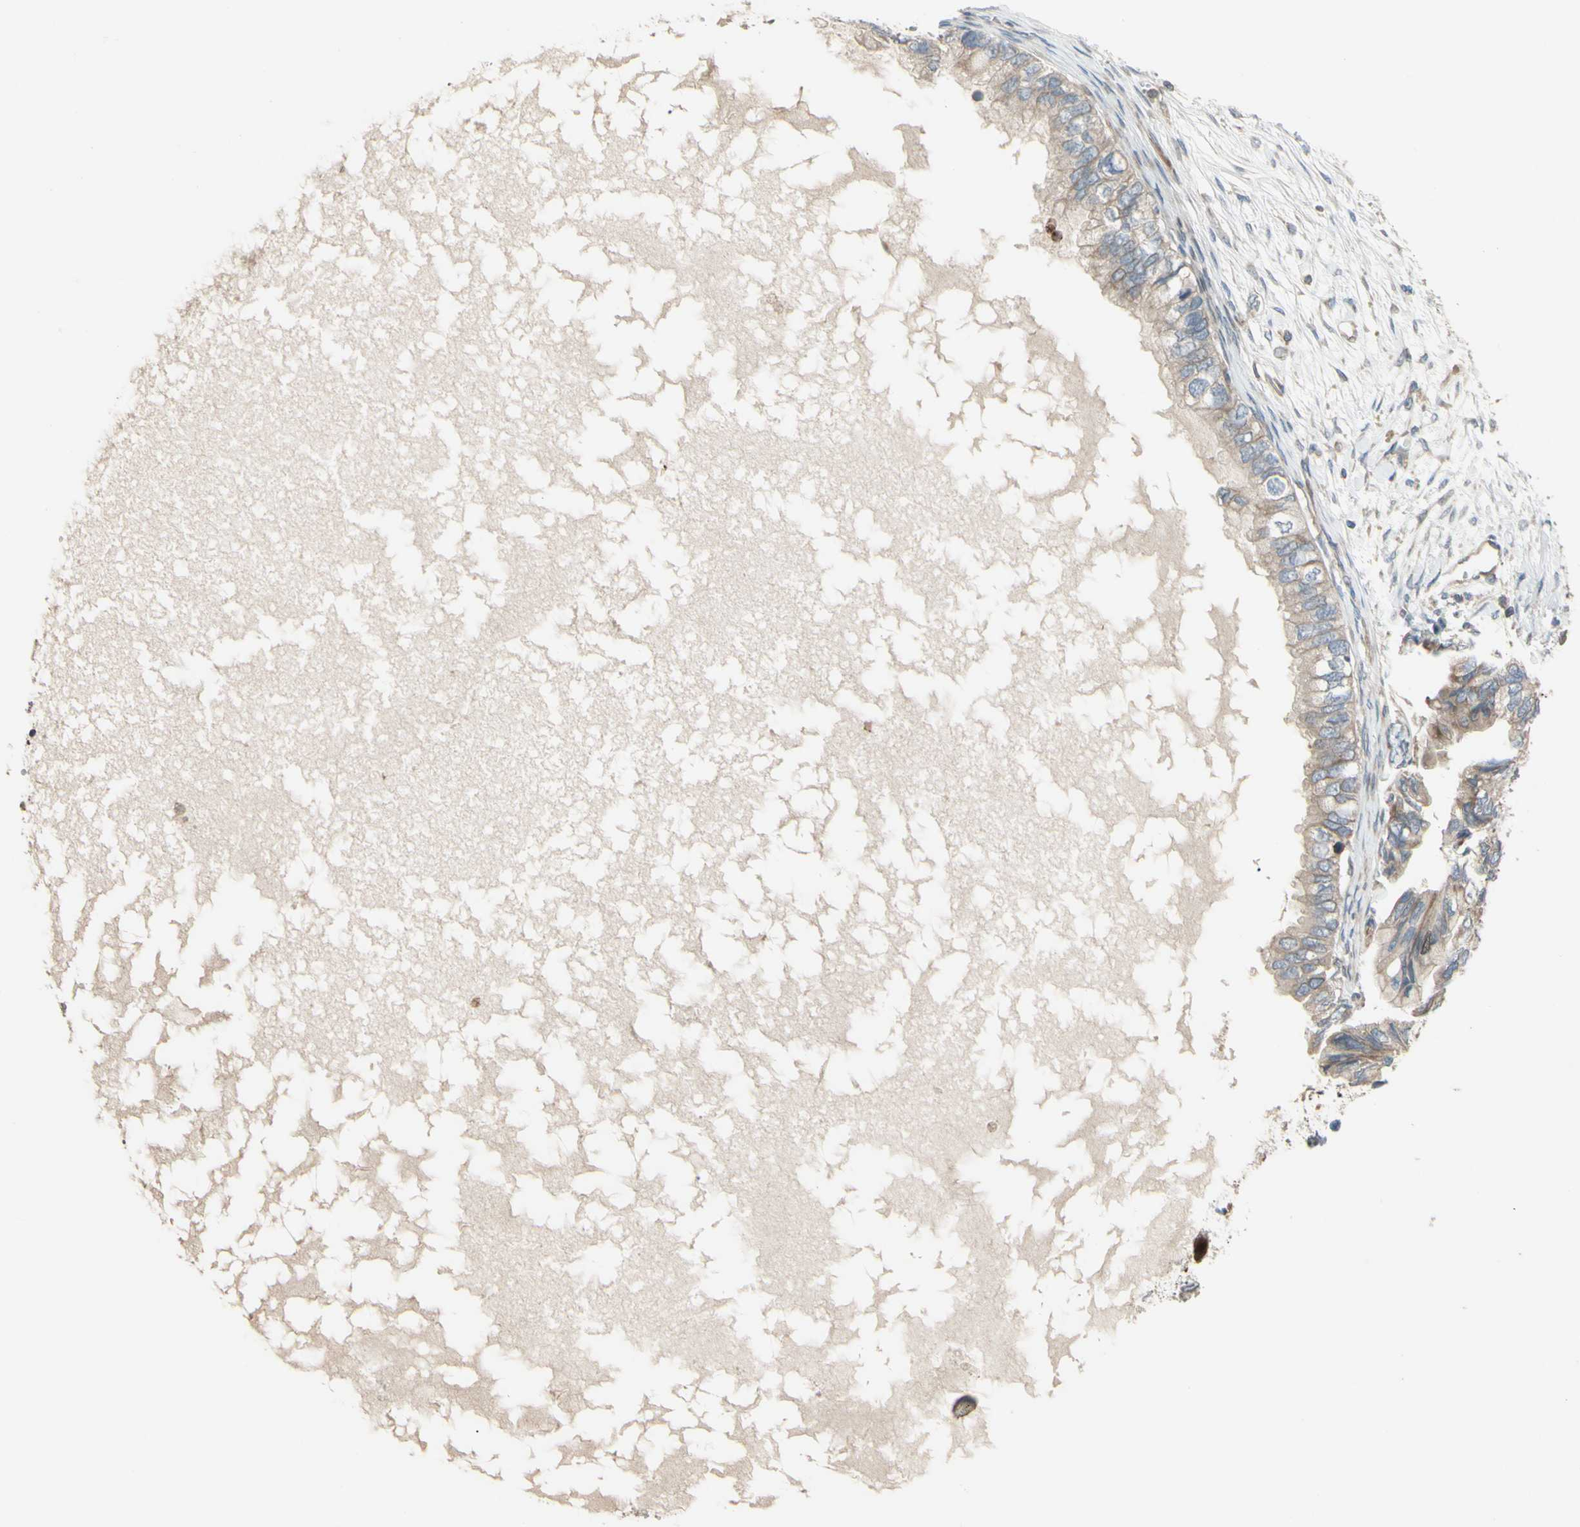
{"staining": {"intensity": "weak", "quantity": ">75%", "location": "cytoplasmic/membranous"}, "tissue": "ovarian cancer", "cell_type": "Tumor cells", "image_type": "cancer", "snomed": [{"axis": "morphology", "description": "Cystadenocarcinoma, mucinous, NOS"}, {"axis": "topography", "description": "Ovary"}], "caption": "The image displays staining of ovarian mucinous cystadenocarcinoma, revealing weak cytoplasmic/membranous protein expression (brown color) within tumor cells.", "gene": "SPTLC1", "patient": {"sex": "female", "age": 80}}